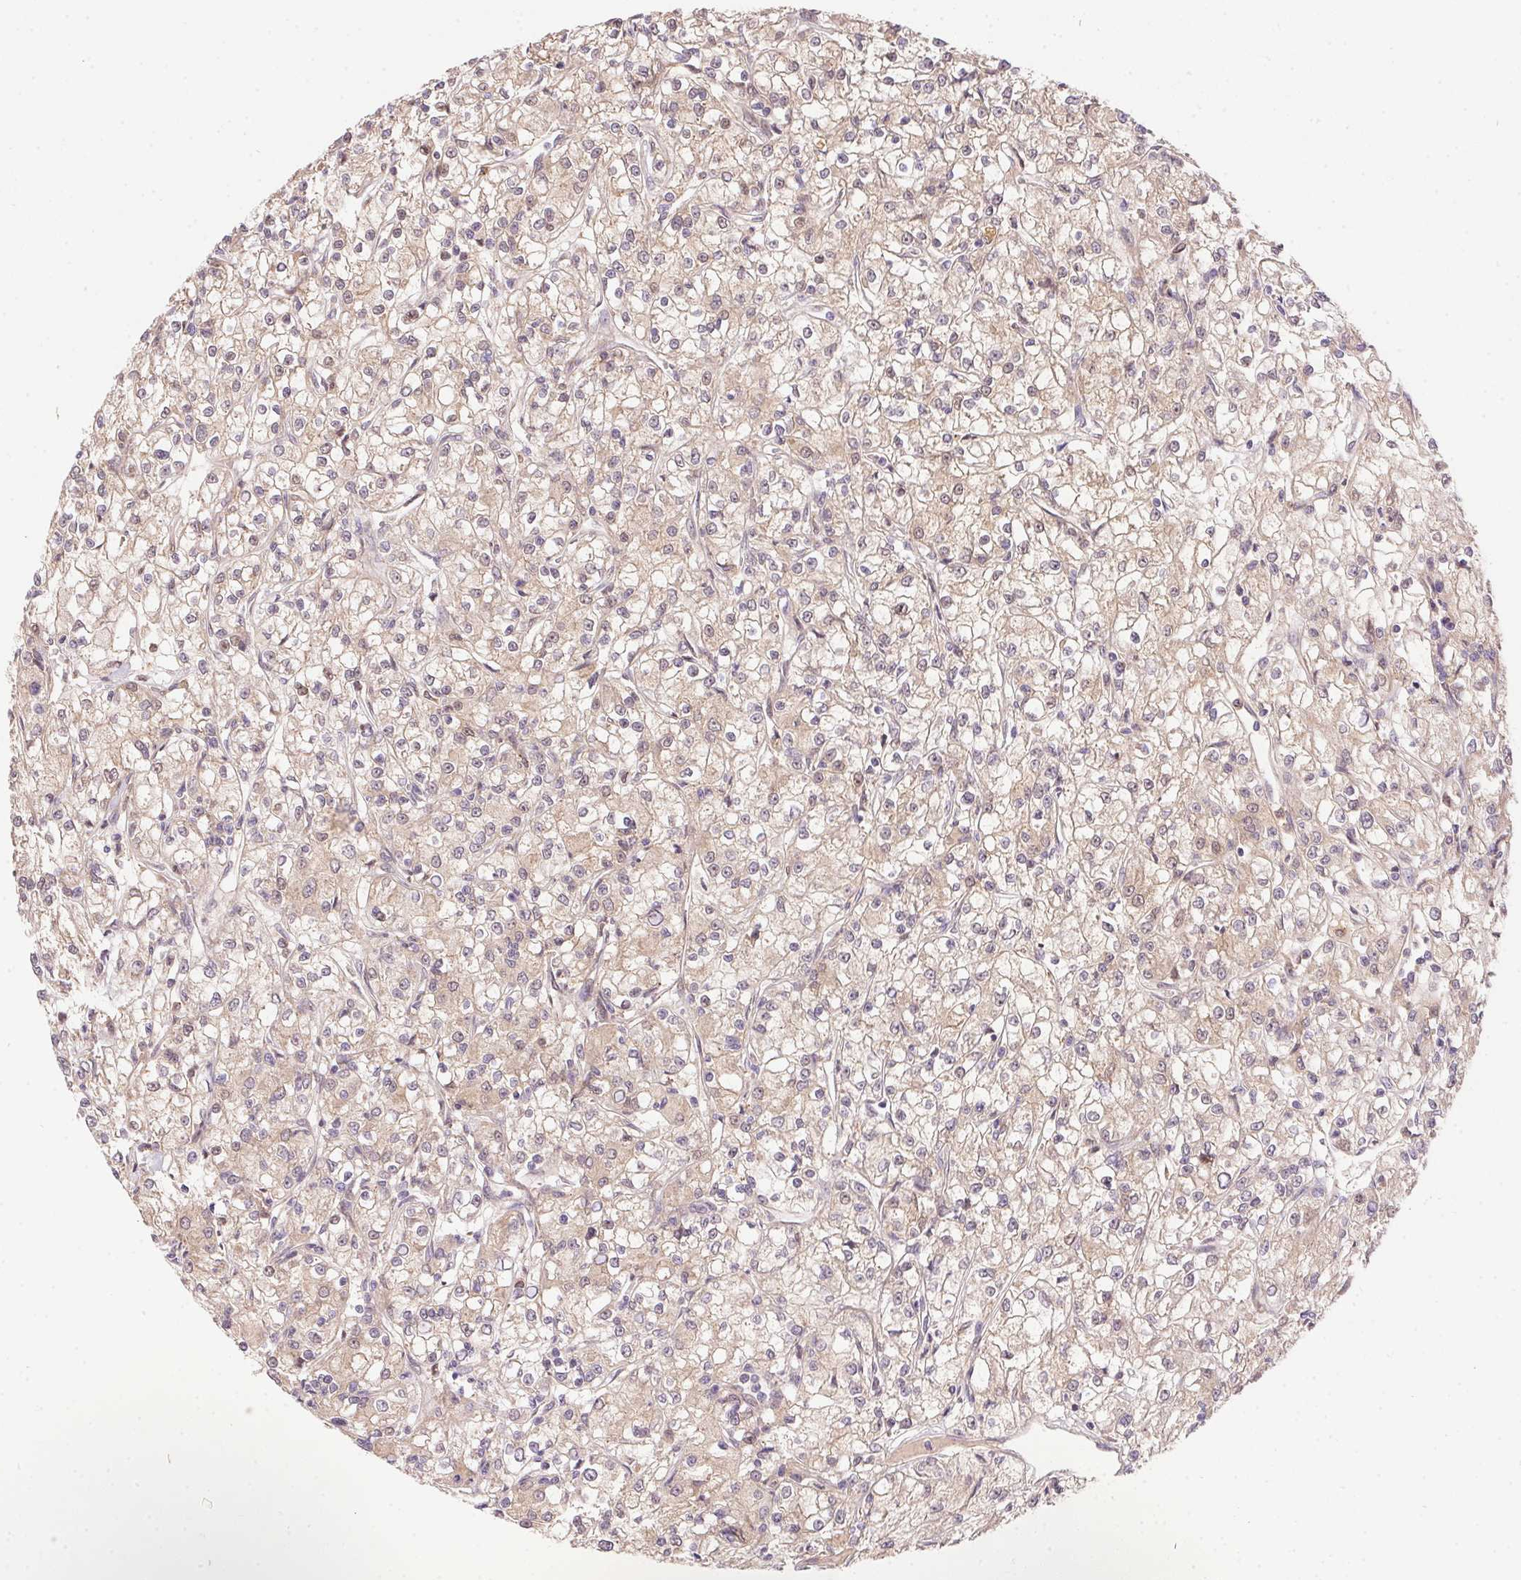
{"staining": {"intensity": "weak", "quantity": "25%-75%", "location": "cytoplasmic/membranous,nuclear"}, "tissue": "renal cancer", "cell_type": "Tumor cells", "image_type": "cancer", "snomed": [{"axis": "morphology", "description": "Adenocarcinoma, NOS"}, {"axis": "topography", "description": "Kidney"}], "caption": "Renal cancer stained with a brown dye demonstrates weak cytoplasmic/membranous and nuclear positive positivity in about 25%-75% of tumor cells.", "gene": "NUDT16", "patient": {"sex": "female", "age": 59}}